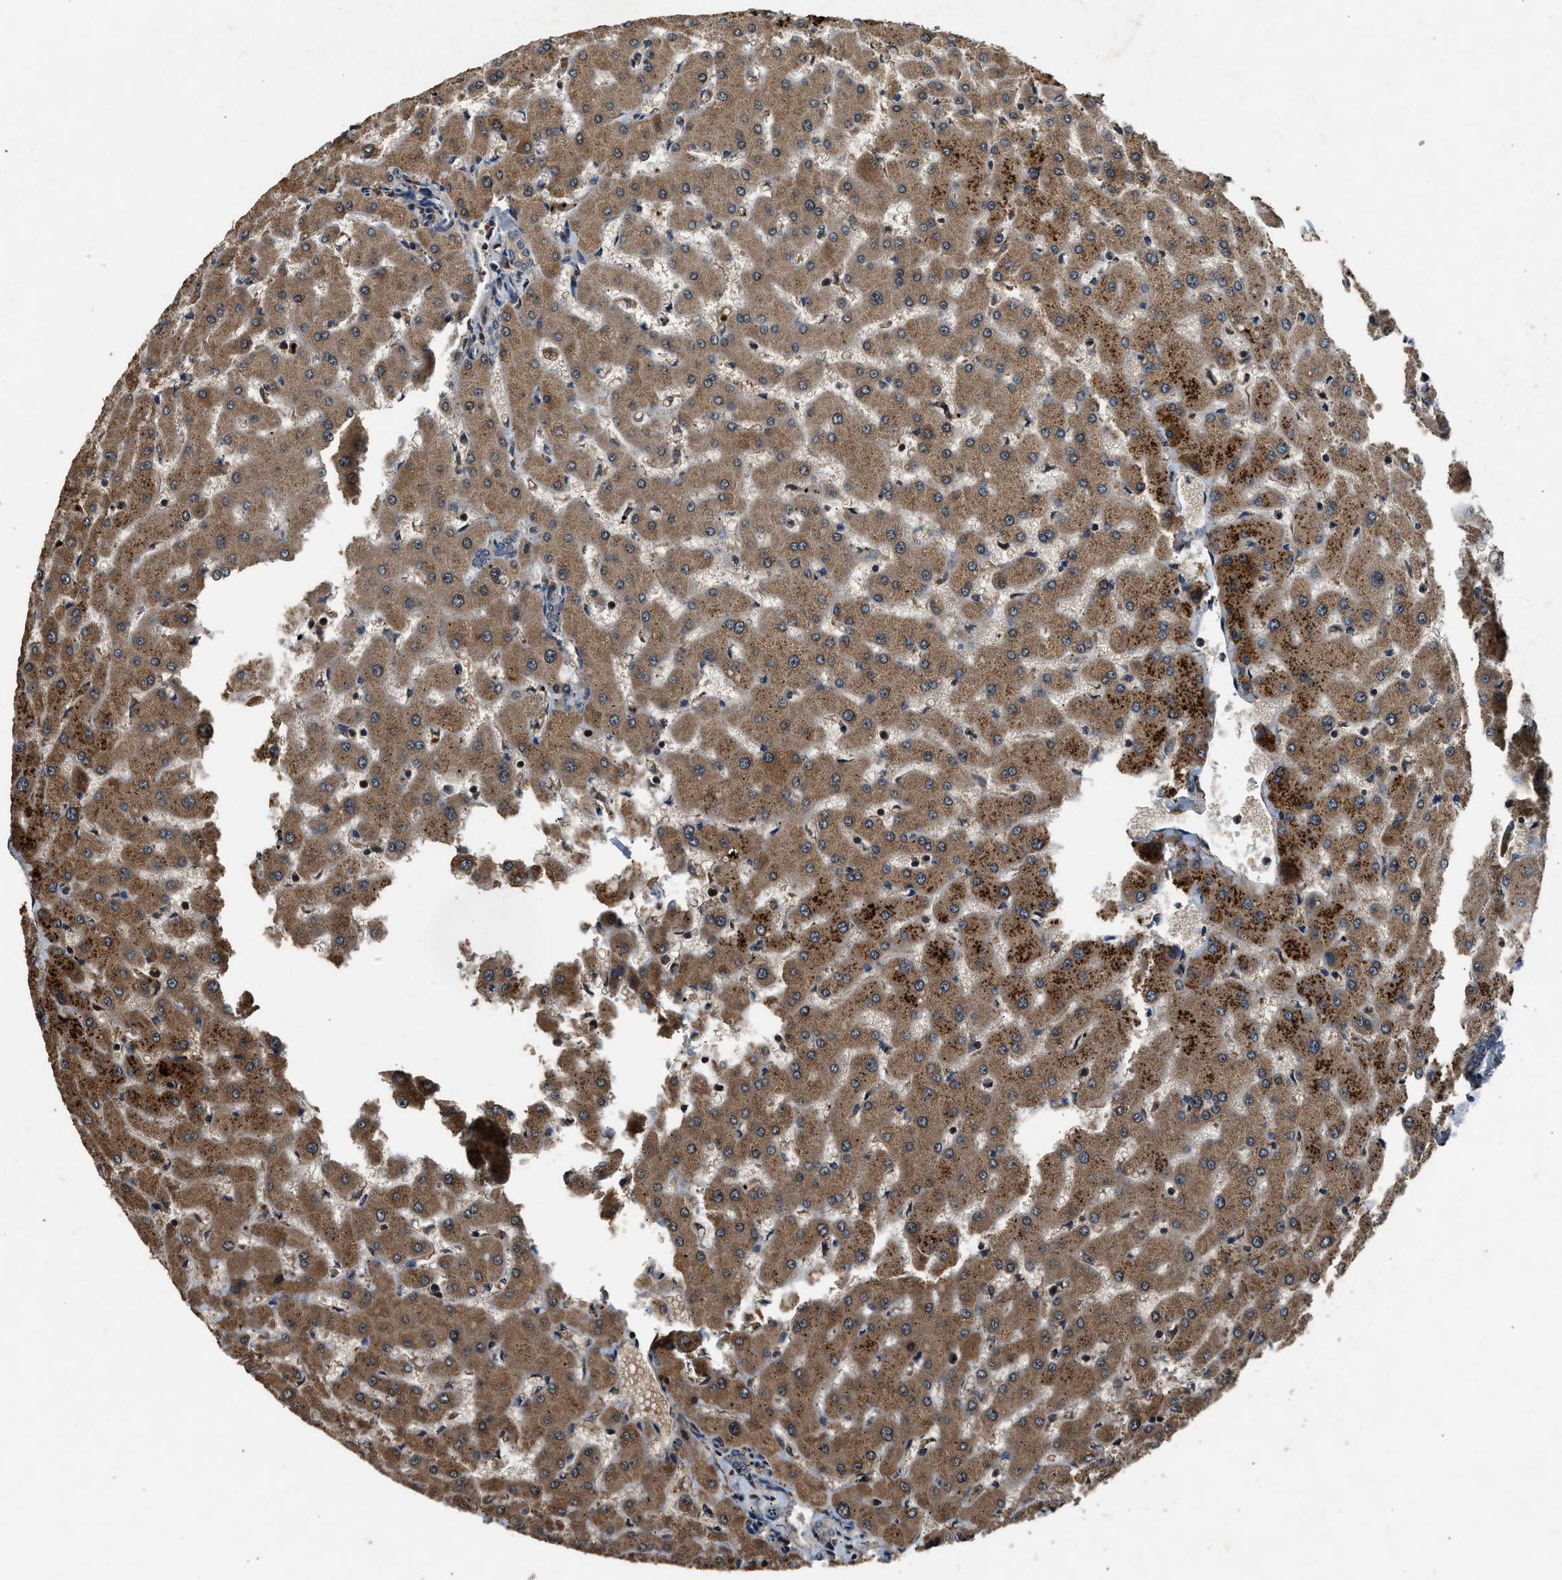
{"staining": {"intensity": "weak", "quantity": ">75%", "location": "cytoplasmic/membranous"}, "tissue": "liver", "cell_type": "Cholangiocytes", "image_type": "normal", "snomed": [{"axis": "morphology", "description": "Normal tissue, NOS"}, {"axis": "topography", "description": "Liver"}], "caption": "Immunohistochemical staining of normal human liver reveals low levels of weak cytoplasmic/membranous staining in about >75% of cholangiocytes.", "gene": "RPS6KB1", "patient": {"sex": "female", "age": 63}}